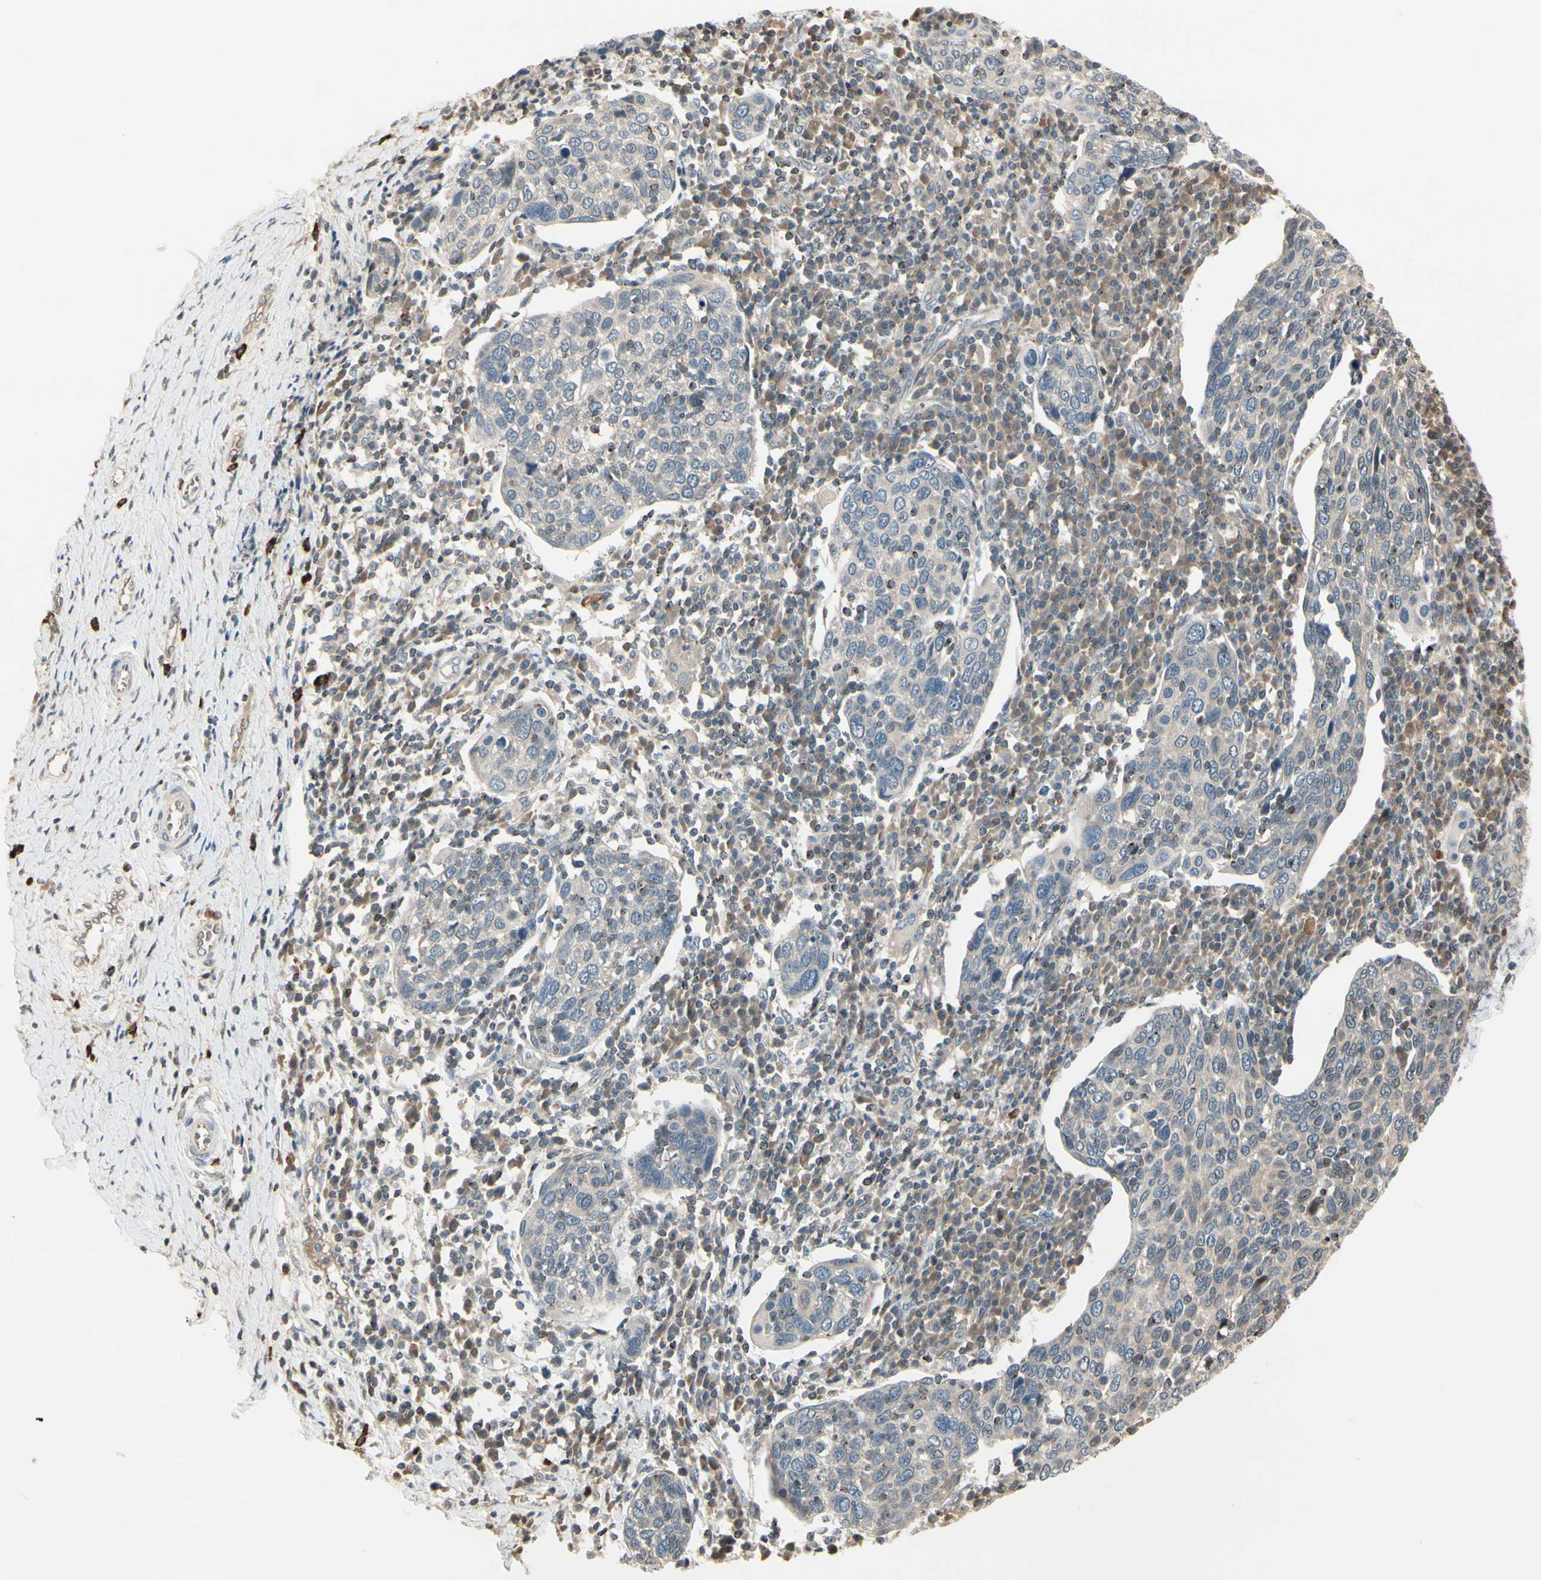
{"staining": {"intensity": "weak", "quantity": ">75%", "location": "cytoplasmic/membranous"}, "tissue": "cervical cancer", "cell_type": "Tumor cells", "image_type": "cancer", "snomed": [{"axis": "morphology", "description": "Squamous cell carcinoma, NOS"}, {"axis": "topography", "description": "Cervix"}], "caption": "Protein staining of cervical cancer tissue demonstrates weak cytoplasmic/membranous expression in approximately >75% of tumor cells.", "gene": "EVC", "patient": {"sex": "female", "age": 40}}